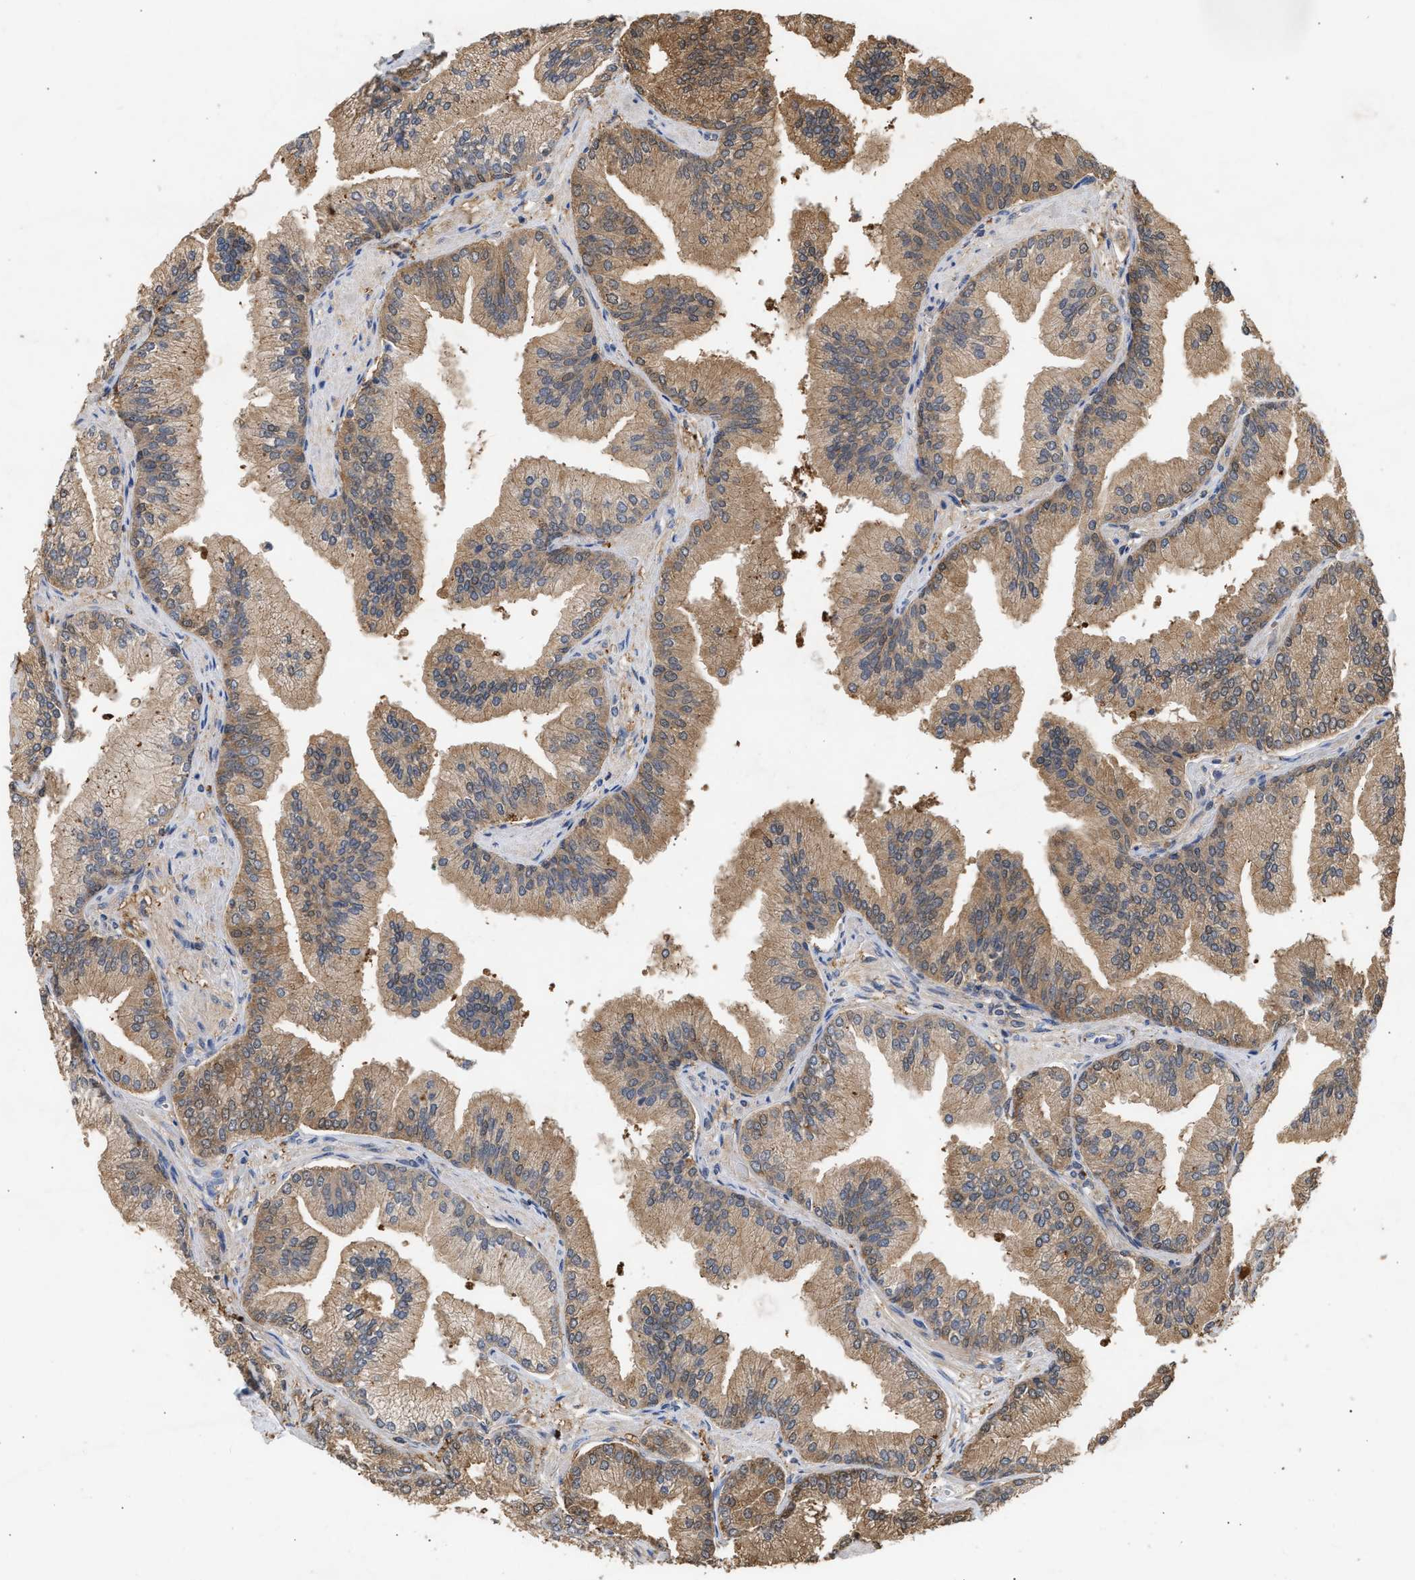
{"staining": {"intensity": "moderate", "quantity": ">75%", "location": "cytoplasmic/membranous"}, "tissue": "prostate cancer", "cell_type": "Tumor cells", "image_type": "cancer", "snomed": [{"axis": "morphology", "description": "Adenocarcinoma, Low grade"}, {"axis": "topography", "description": "Prostate"}], "caption": "Protein staining displays moderate cytoplasmic/membranous expression in approximately >75% of tumor cells in adenocarcinoma (low-grade) (prostate).", "gene": "FITM1", "patient": {"sex": "male", "age": 52}}